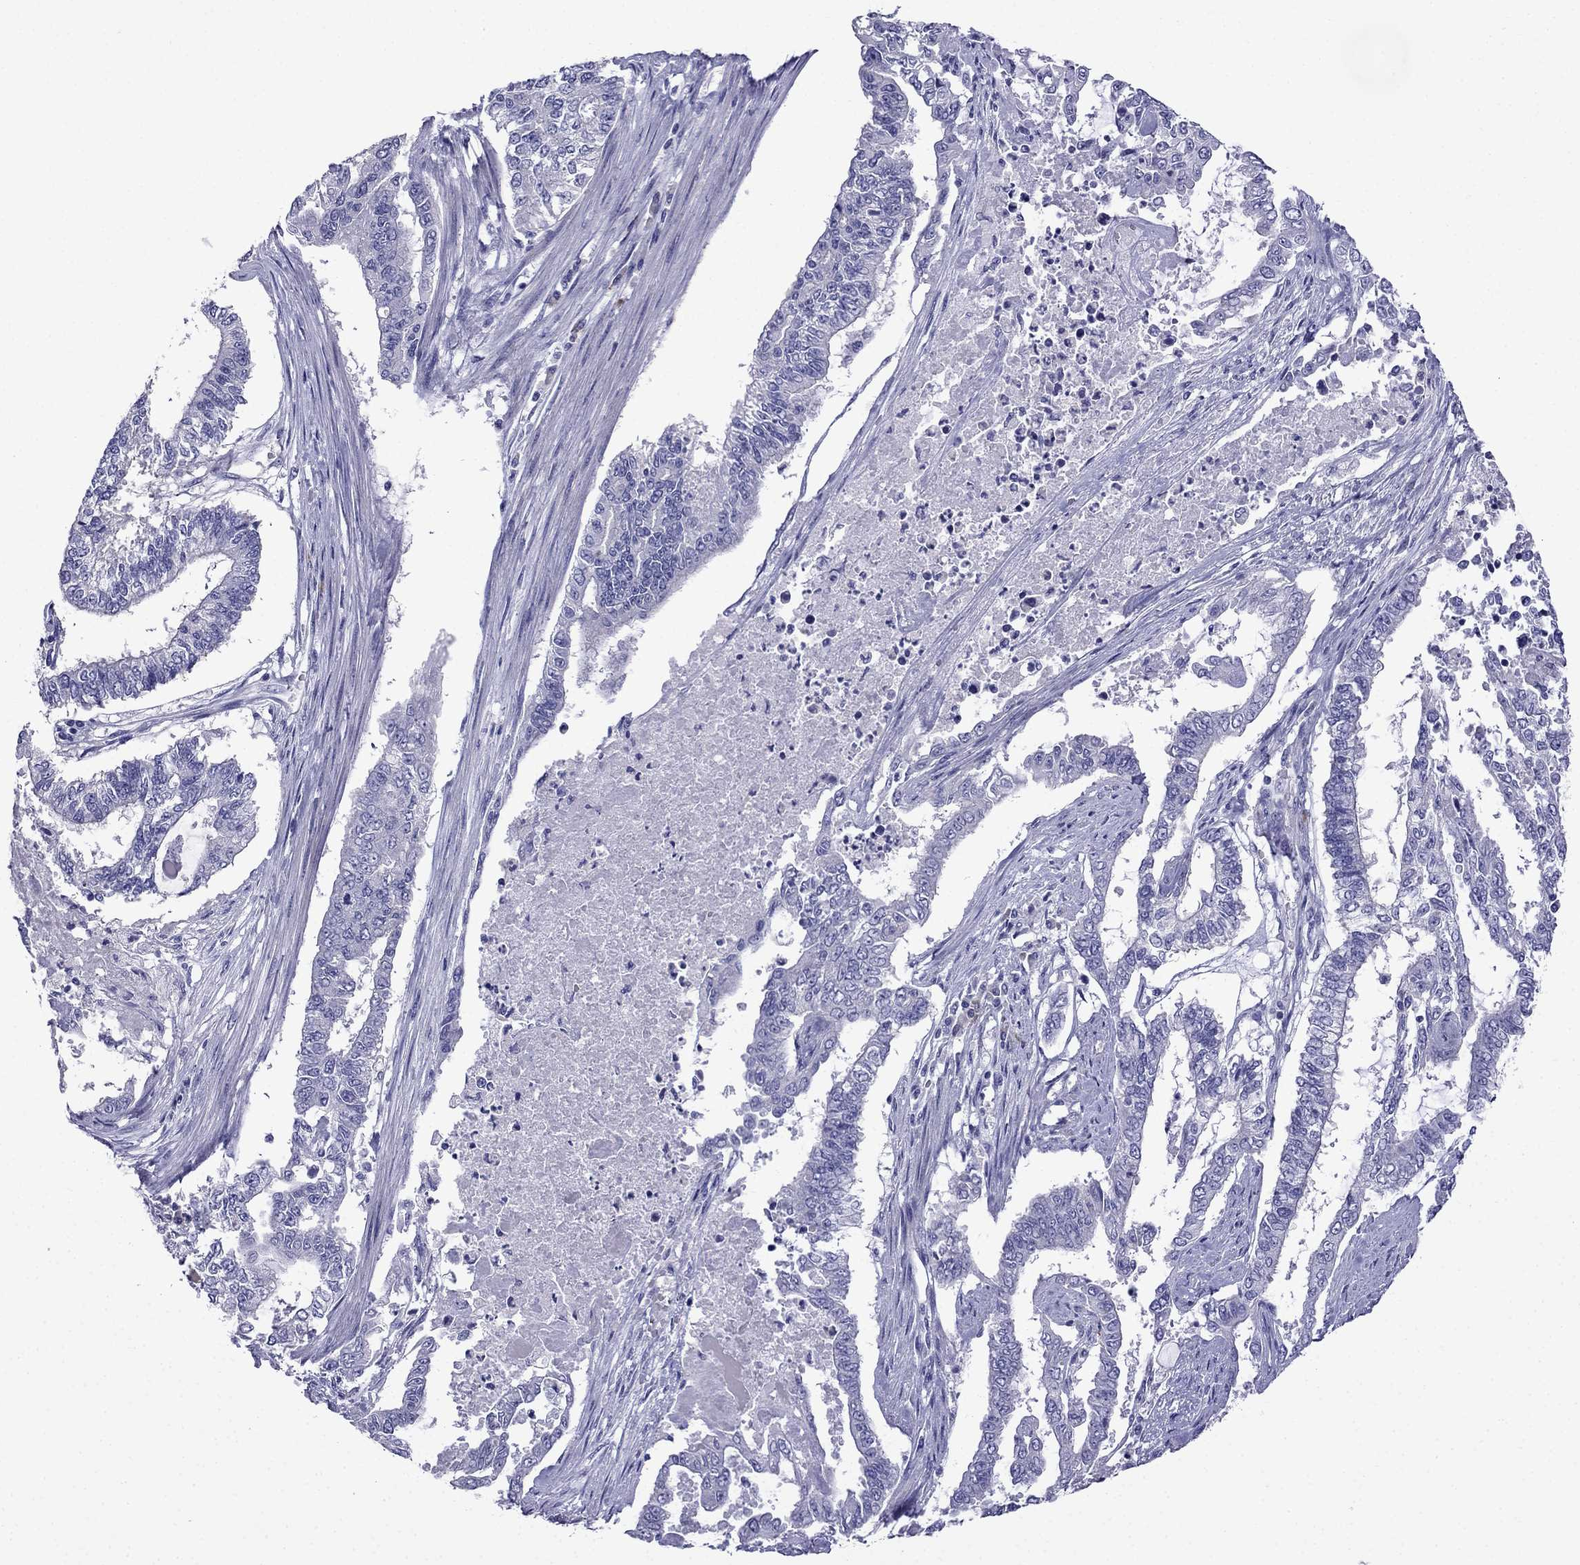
{"staining": {"intensity": "negative", "quantity": "none", "location": "none"}, "tissue": "endometrial cancer", "cell_type": "Tumor cells", "image_type": "cancer", "snomed": [{"axis": "morphology", "description": "Adenocarcinoma, NOS"}, {"axis": "topography", "description": "Uterus"}], "caption": "The image demonstrates no significant expression in tumor cells of endometrial cancer (adenocarcinoma).", "gene": "PATE1", "patient": {"sex": "female", "age": 59}}